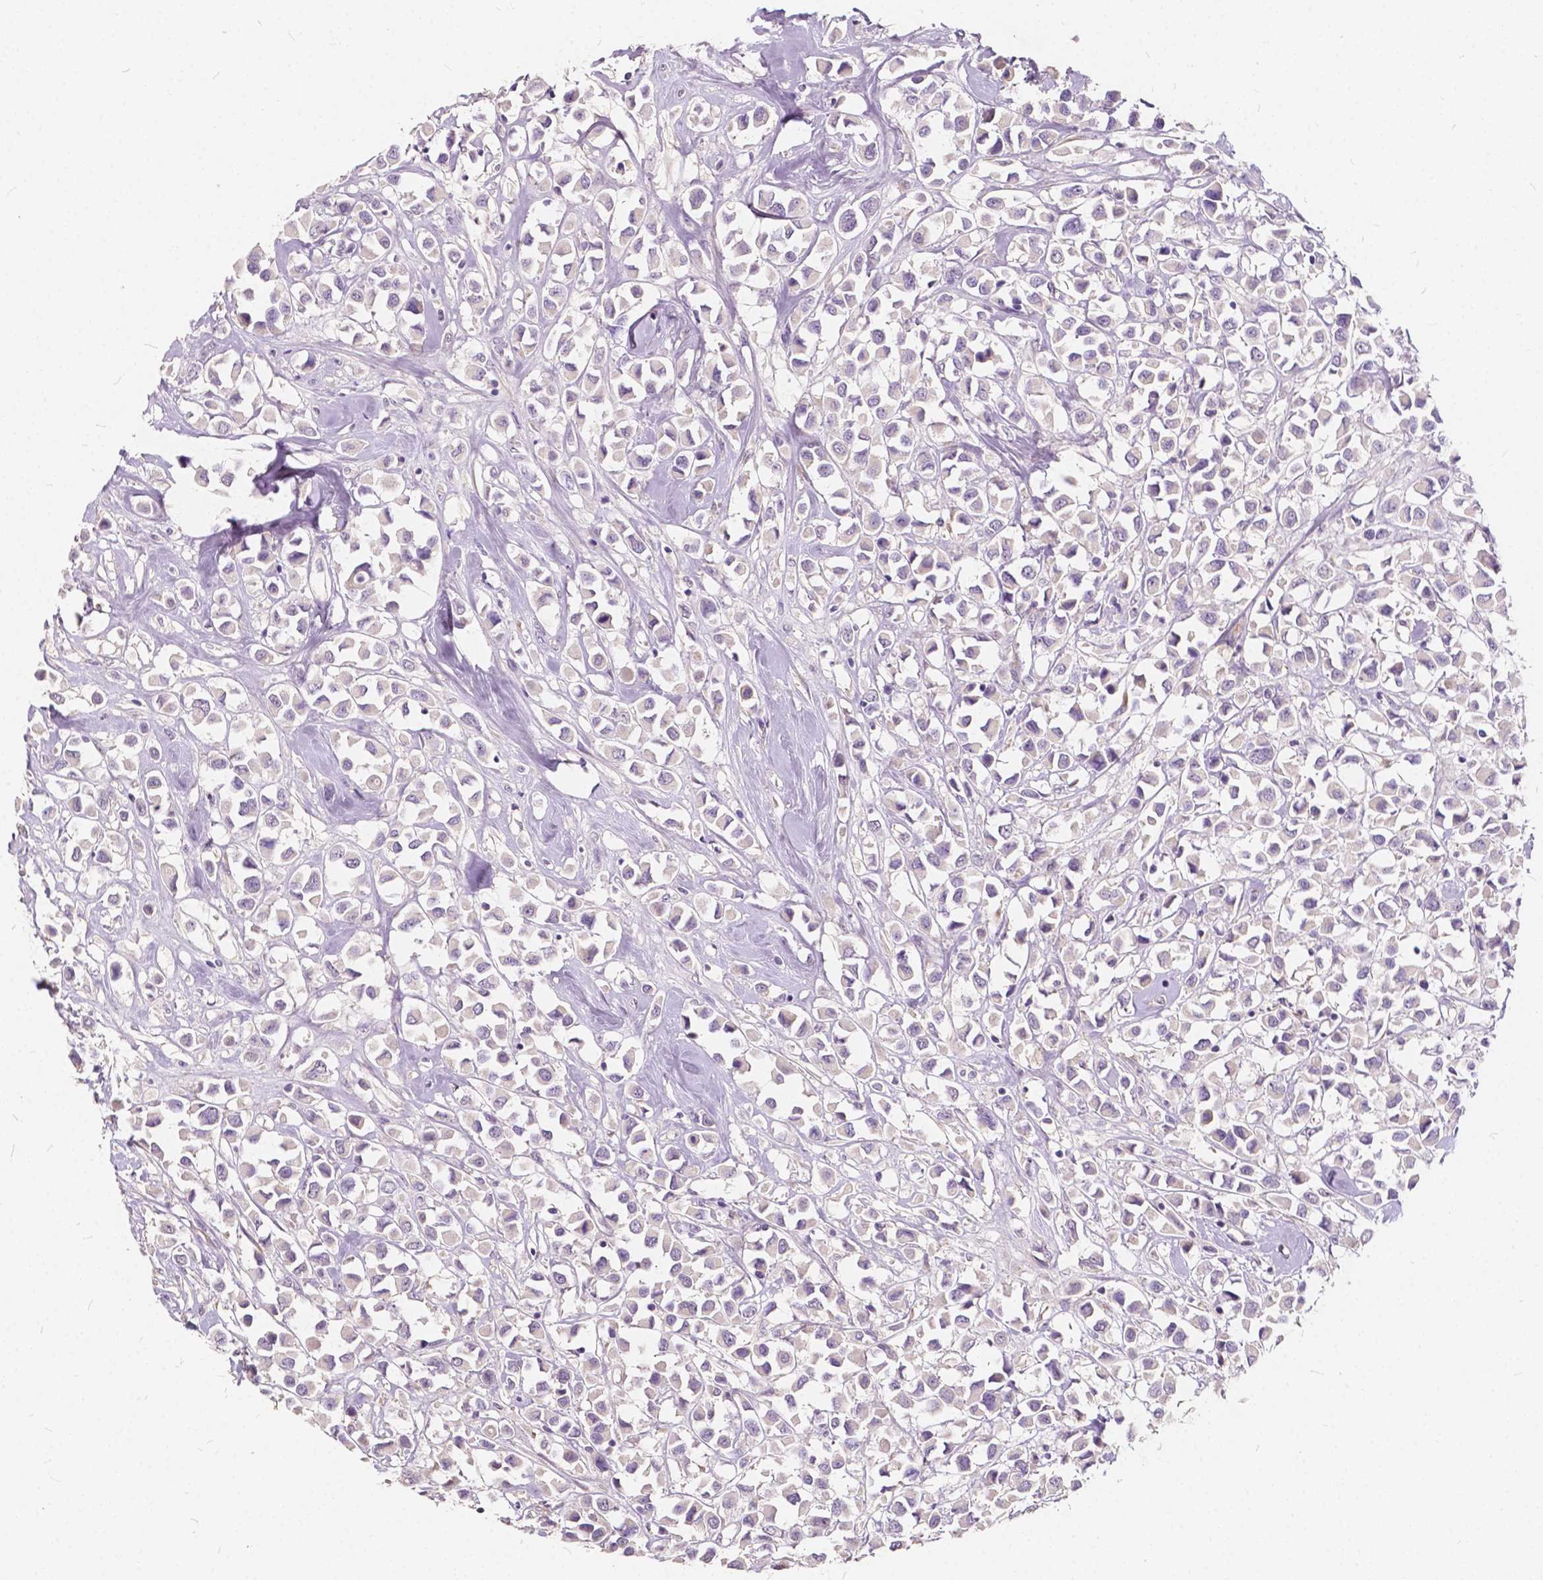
{"staining": {"intensity": "negative", "quantity": "none", "location": "none"}, "tissue": "breast cancer", "cell_type": "Tumor cells", "image_type": "cancer", "snomed": [{"axis": "morphology", "description": "Duct carcinoma"}, {"axis": "topography", "description": "Breast"}], "caption": "Tumor cells are negative for protein expression in human breast cancer (intraductal carcinoma). (Stains: DAB (3,3'-diaminobenzidine) immunohistochemistry with hematoxylin counter stain, Microscopy: brightfield microscopy at high magnification).", "gene": "SLC7A8", "patient": {"sex": "female", "age": 61}}